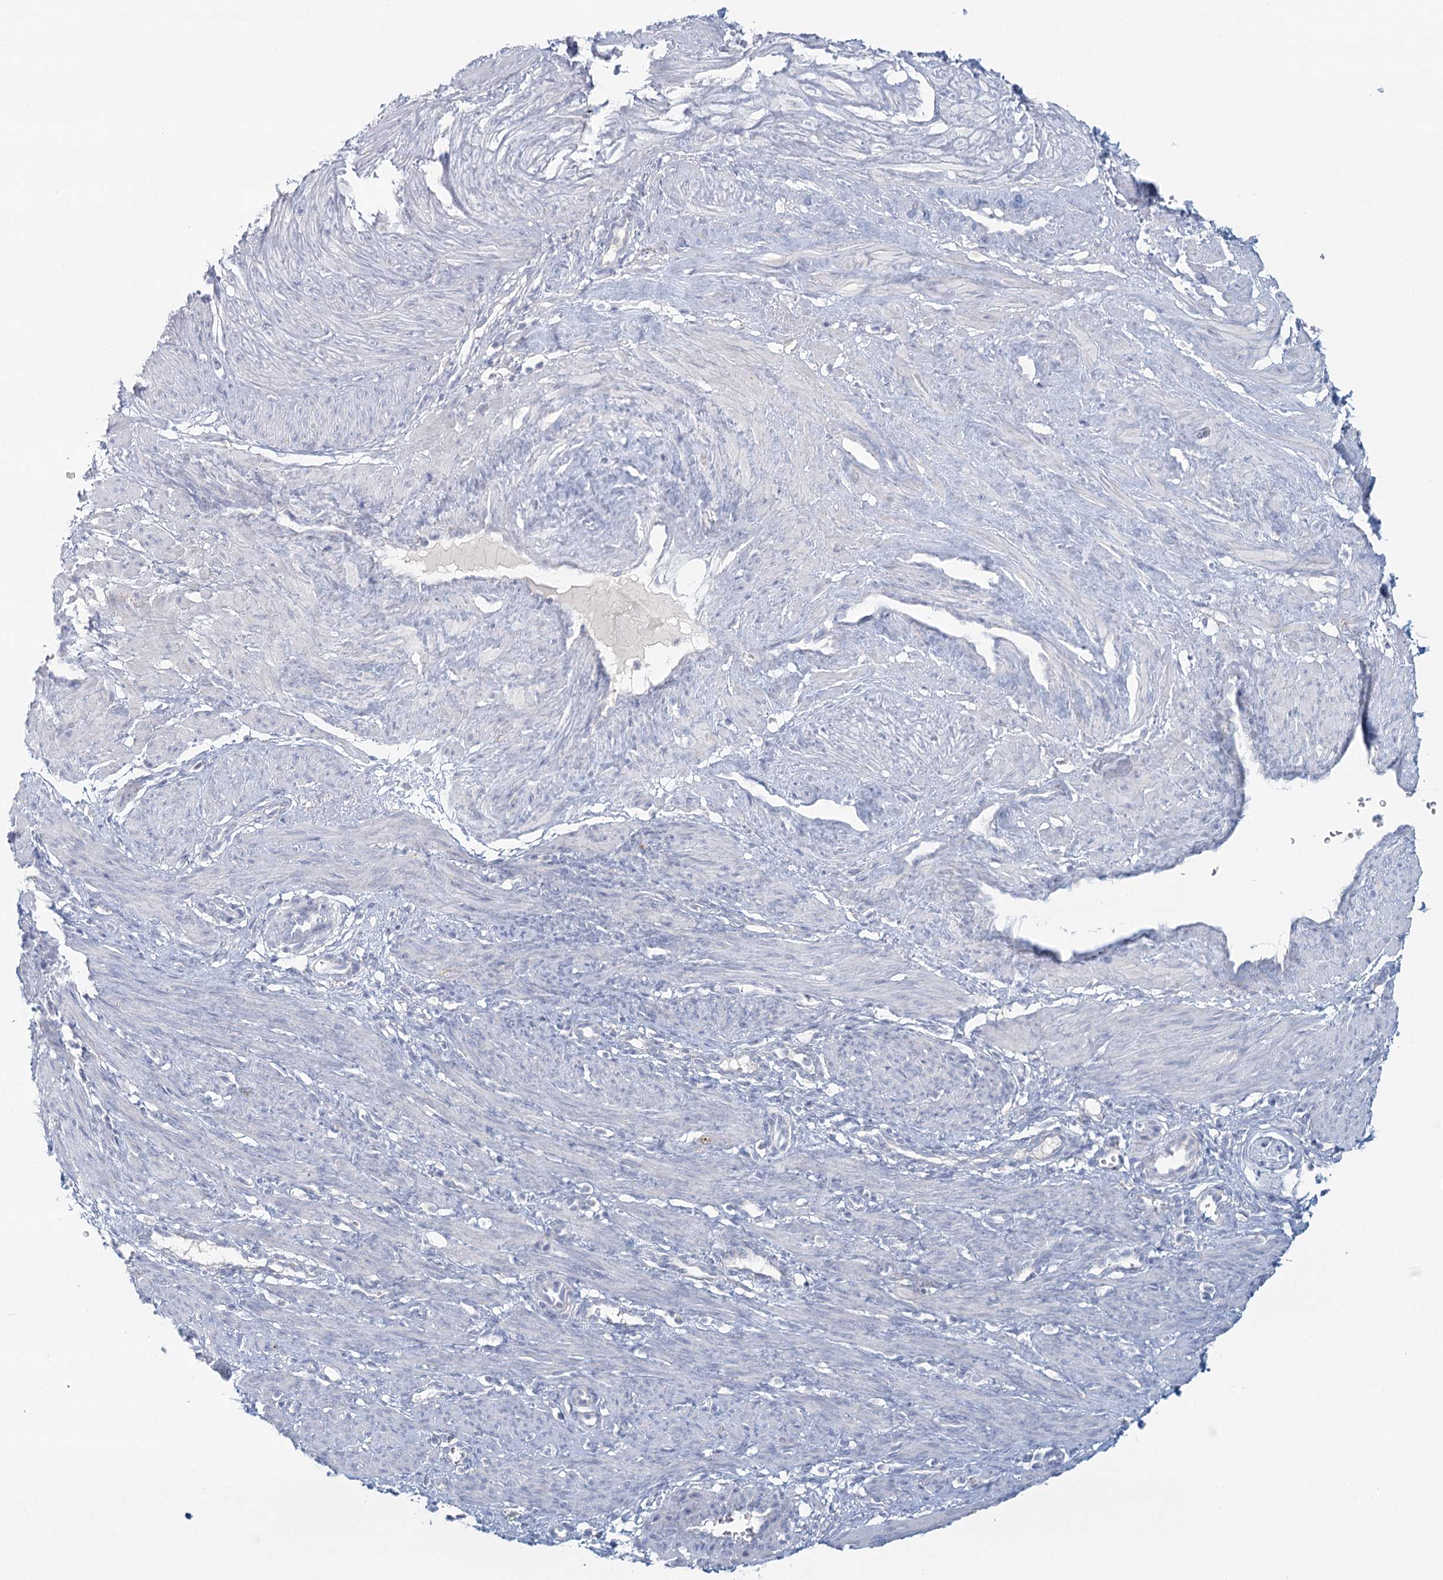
{"staining": {"intensity": "negative", "quantity": "none", "location": "none"}, "tissue": "smooth muscle", "cell_type": "Smooth muscle cells", "image_type": "normal", "snomed": [{"axis": "morphology", "description": "Normal tissue, NOS"}, {"axis": "topography", "description": "Endometrium"}], "caption": "An IHC image of benign smooth muscle is shown. There is no staining in smooth muscle cells of smooth muscle.", "gene": "BPHL", "patient": {"sex": "female", "age": 33}}